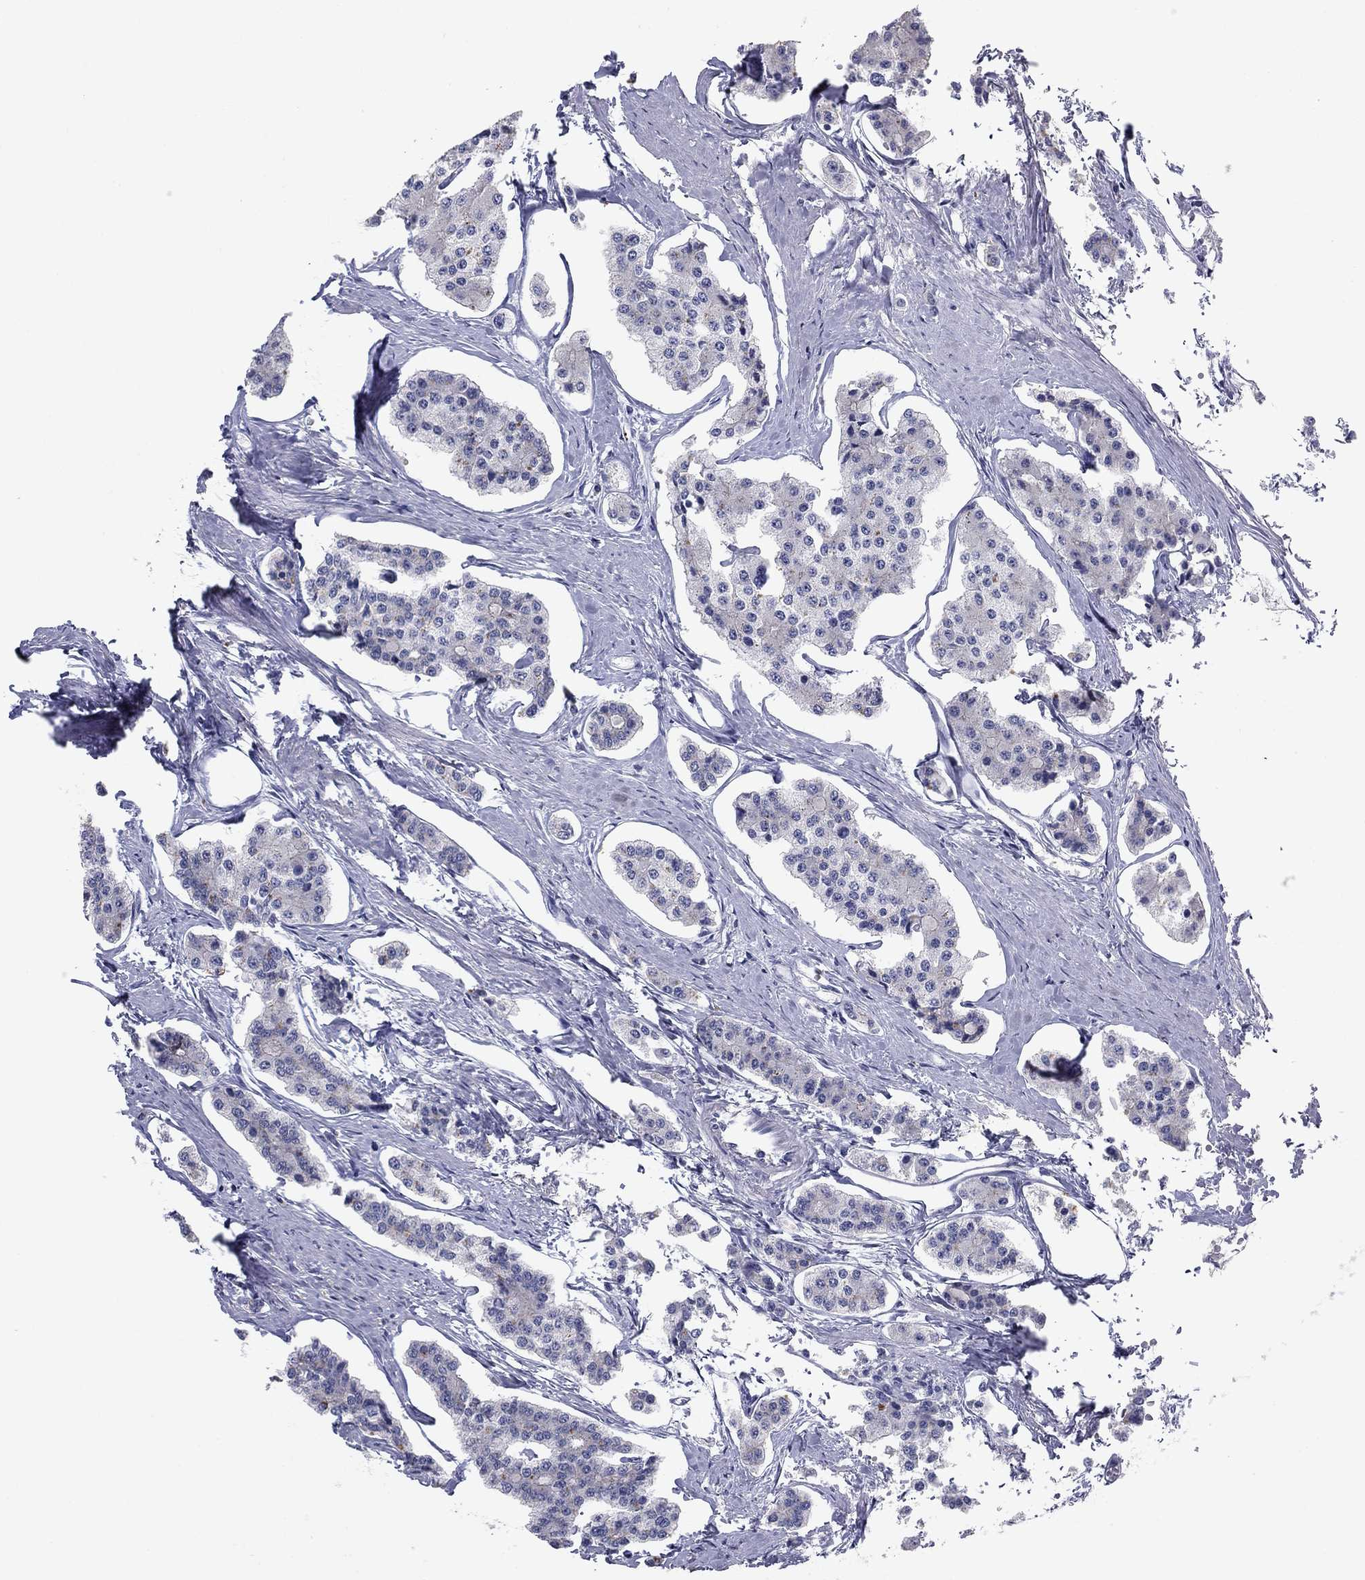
{"staining": {"intensity": "negative", "quantity": "none", "location": "none"}, "tissue": "carcinoid", "cell_type": "Tumor cells", "image_type": "cancer", "snomed": [{"axis": "morphology", "description": "Carcinoid, malignant, NOS"}, {"axis": "topography", "description": "Small intestine"}], "caption": "The image demonstrates no staining of tumor cells in malignant carcinoid. (Stains: DAB IHC with hematoxylin counter stain, Microscopy: brightfield microscopy at high magnification).", "gene": "CNTNAP4", "patient": {"sex": "female", "age": 65}}